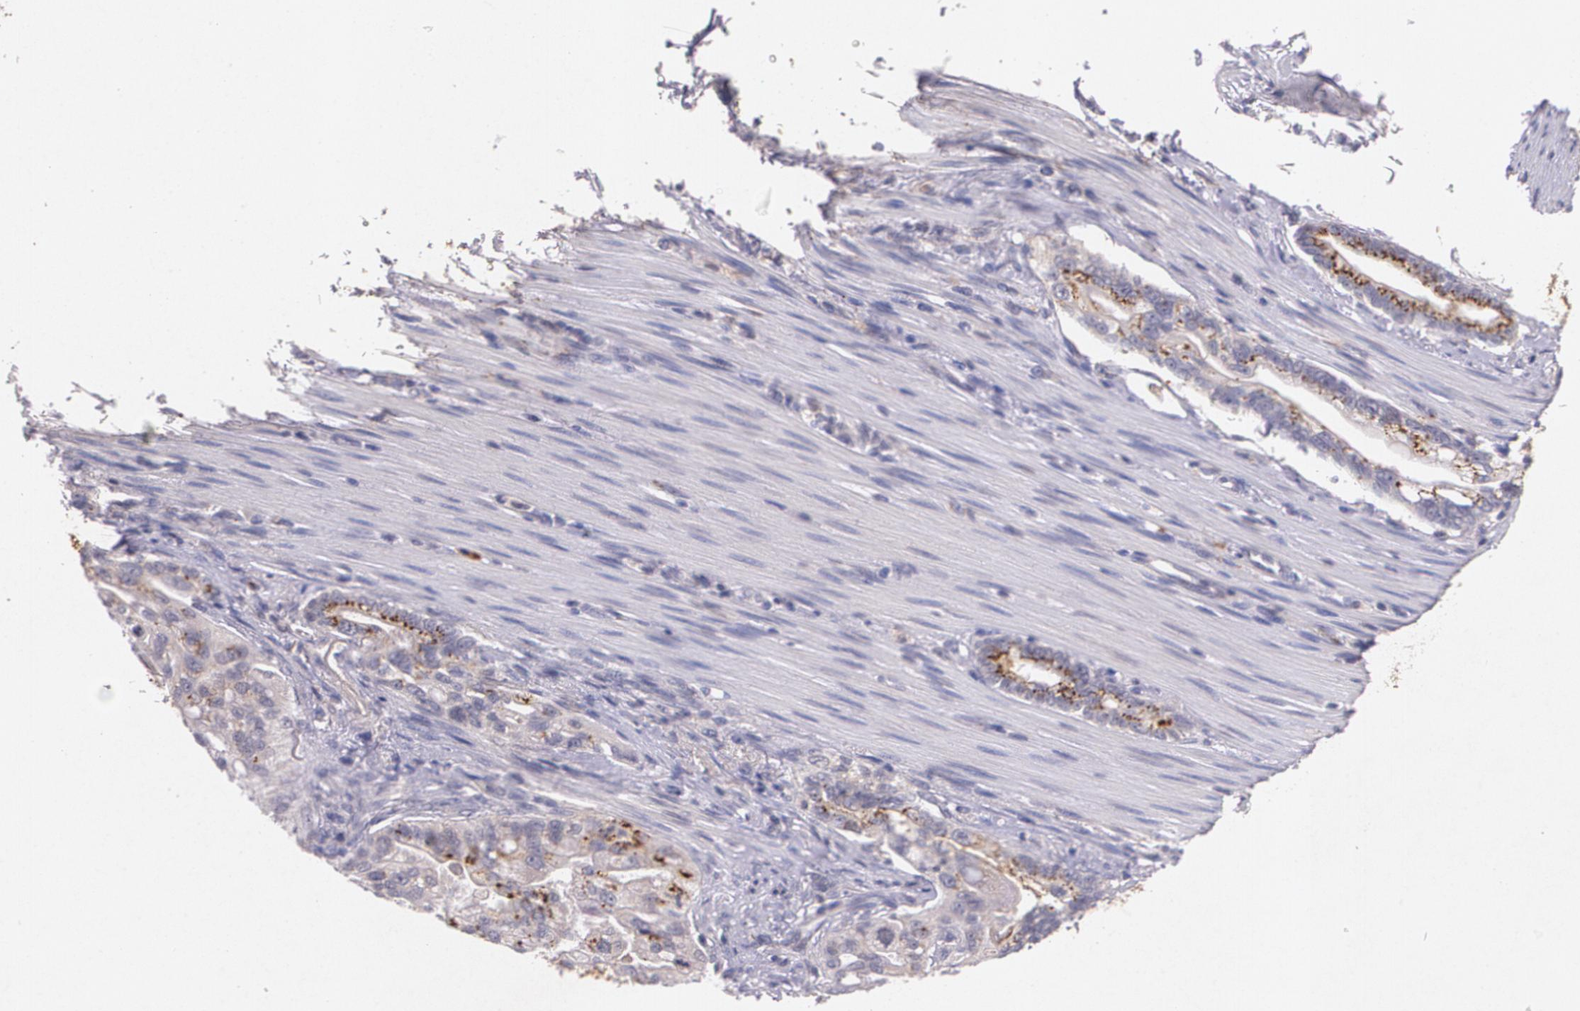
{"staining": {"intensity": "moderate", "quantity": ">75%", "location": "cytoplasmic/membranous"}, "tissue": "pancreatic cancer", "cell_type": "Tumor cells", "image_type": "cancer", "snomed": [{"axis": "morphology", "description": "Normal tissue, NOS"}, {"axis": "topography", "description": "Pancreas"}], "caption": "Immunohistochemistry image of neoplastic tissue: human pancreatic cancer stained using immunohistochemistry (IHC) displays medium levels of moderate protein expression localized specifically in the cytoplasmic/membranous of tumor cells, appearing as a cytoplasmic/membranous brown color.", "gene": "TM4SF1", "patient": {"sex": "male", "age": 42}}